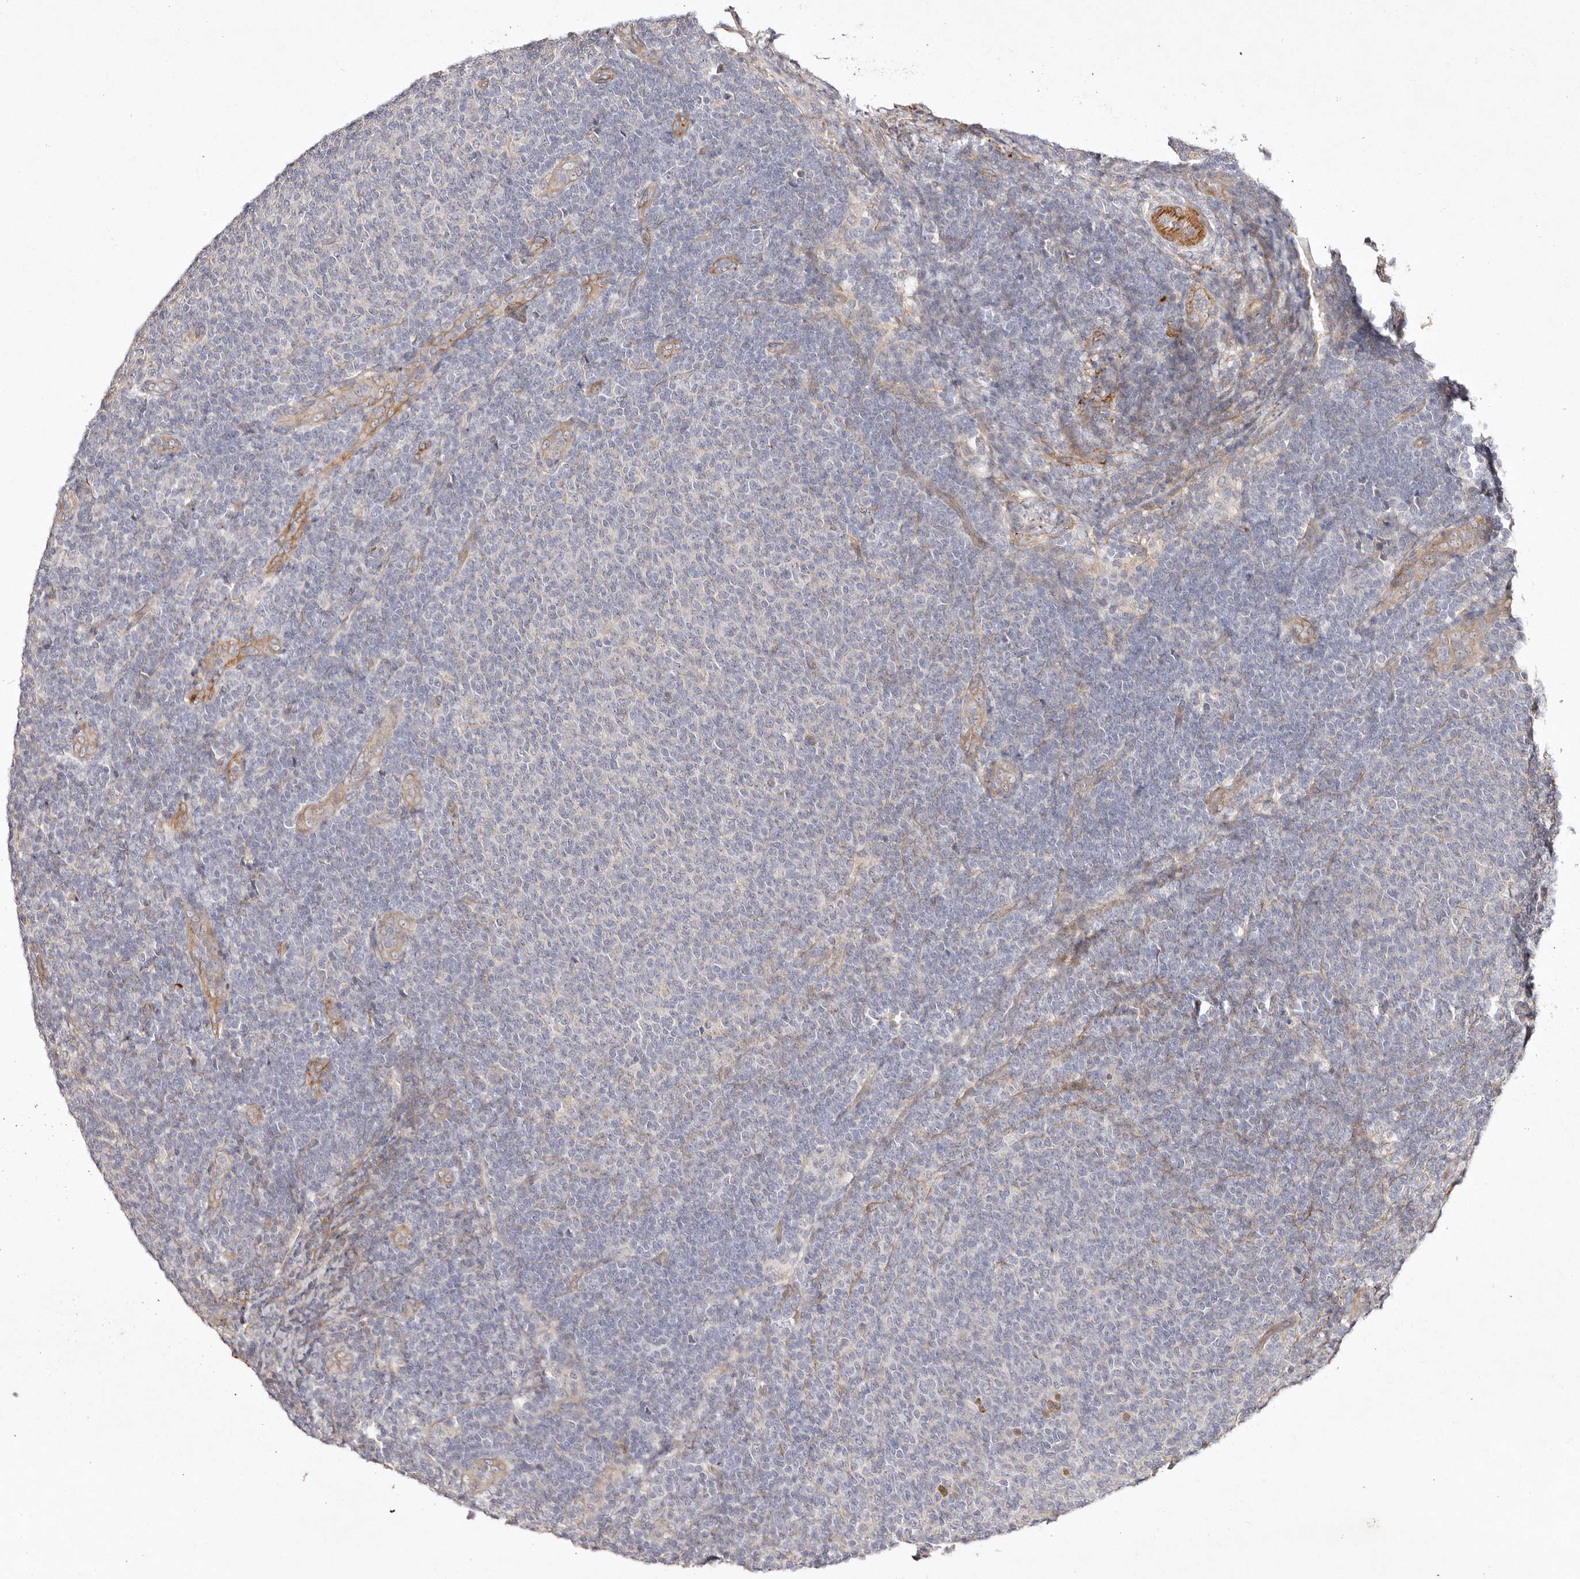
{"staining": {"intensity": "negative", "quantity": "none", "location": "none"}, "tissue": "lymphoma", "cell_type": "Tumor cells", "image_type": "cancer", "snomed": [{"axis": "morphology", "description": "Malignant lymphoma, non-Hodgkin's type, Low grade"}, {"axis": "topography", "description": "Lymph node"}], "caption": "Immunohistochemistry (IHC) image of human lymphoma stained for a protein (brown), which demonstrates no positivity in tumor cells. The staining was performed using DAB to visualize the protein expression in brown, while the nuclei were stained in blue with hematoxylin (Magnification: 20x).", "gene": "MTMR11", "patient": {"sex": "male", "age": 66}}